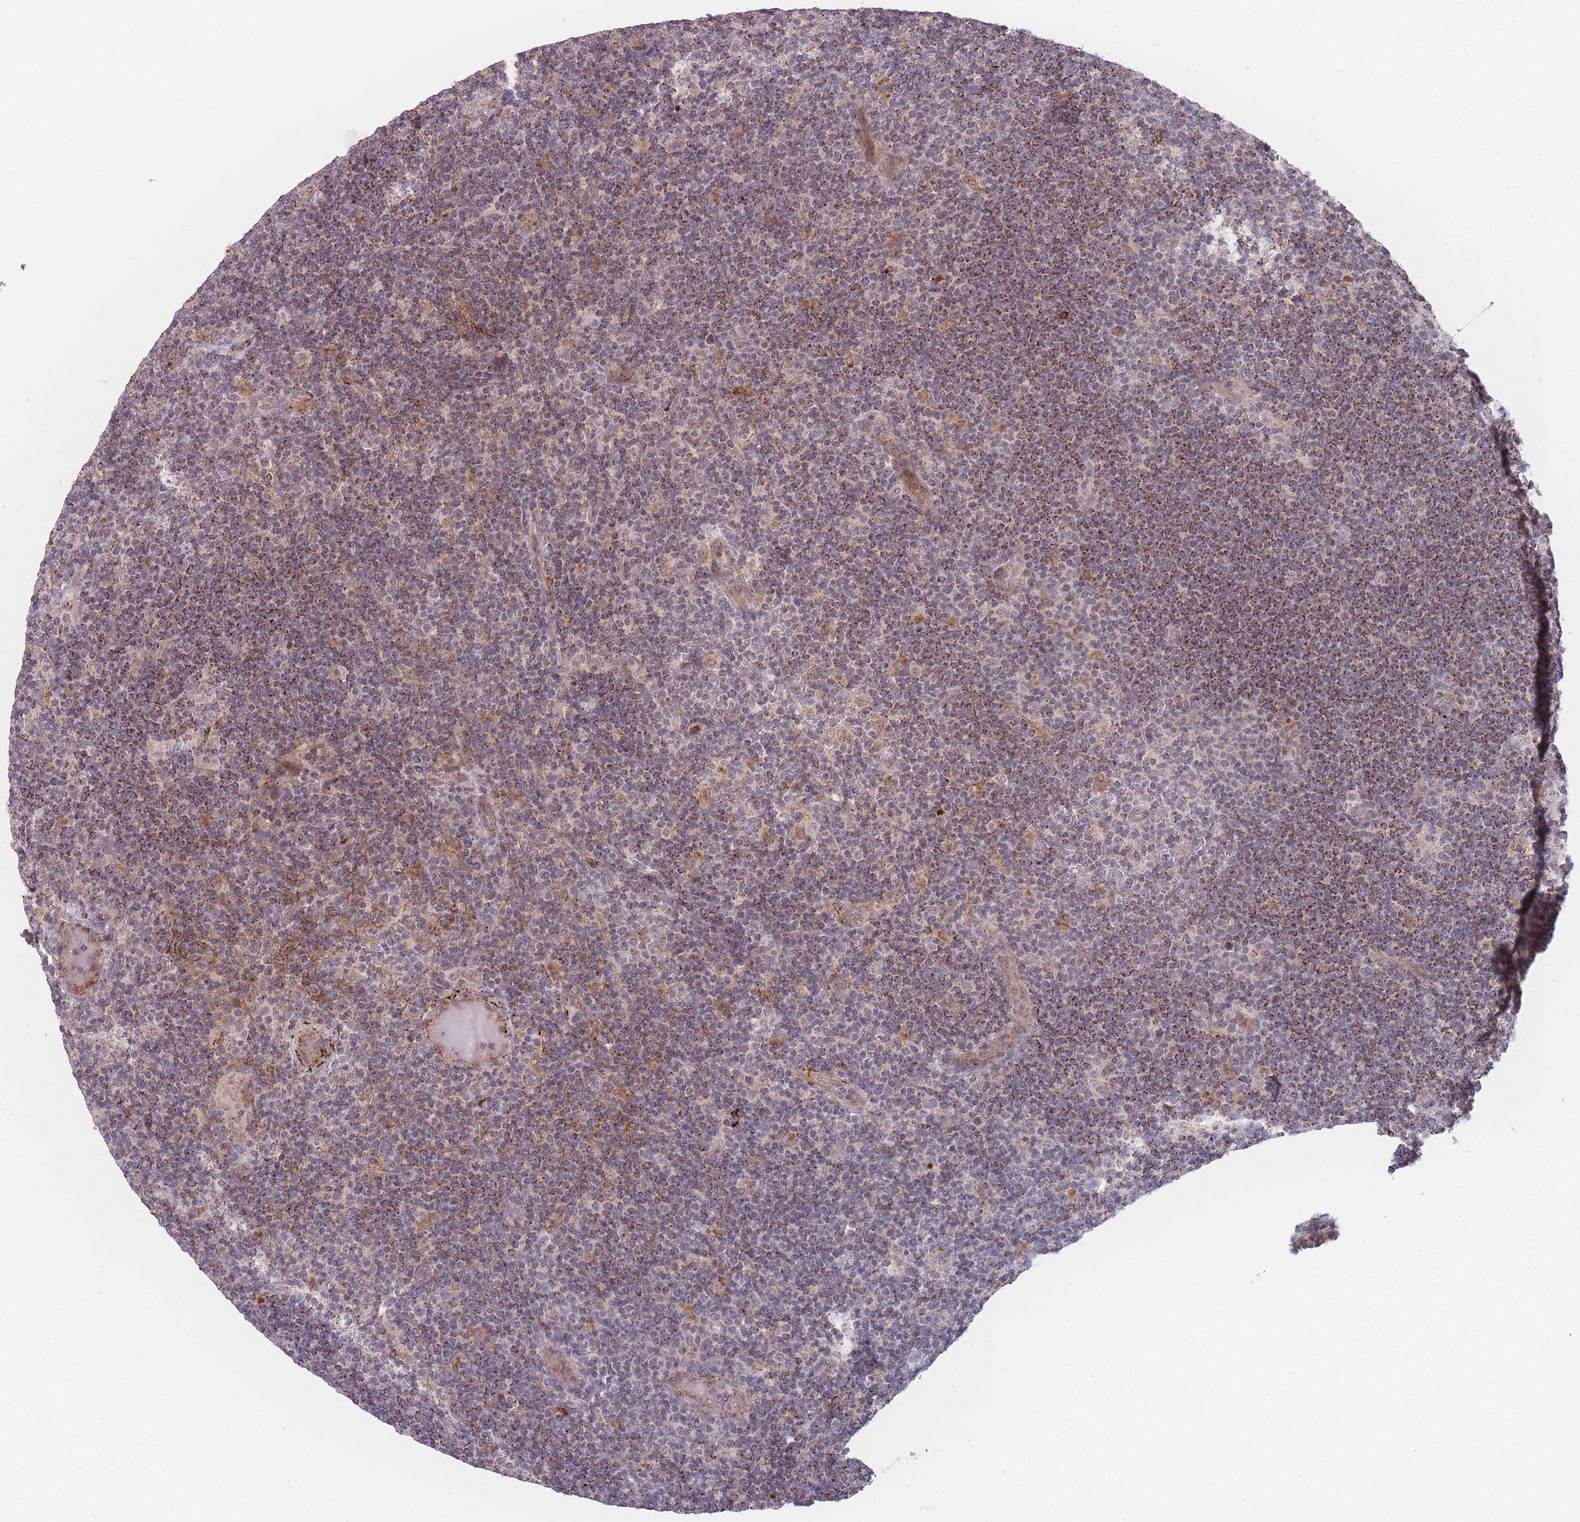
{"staining": {"intensity": "moderate", "quantity": "<25%", "location": "cytoplasmic/membranous"}, "tissue": "lymphoma", "cell_type": "Tumor cells", "image_type": "cancer", "snomed": [{"axis": "morphology", "description": "Hodgkin's disease, NOS"}, {"axis": "topography", "description": "Lymph node"}], "caption": "Immunohistochemistry photomicrograph of human lymphoma stained for a protein (brown), which shows low levels of moderate cytoplasmic/membranous staining in approximately <25% of tumor cells.", "gene": "TMEM232", "patient": {"sex": "female", "age": 57}}